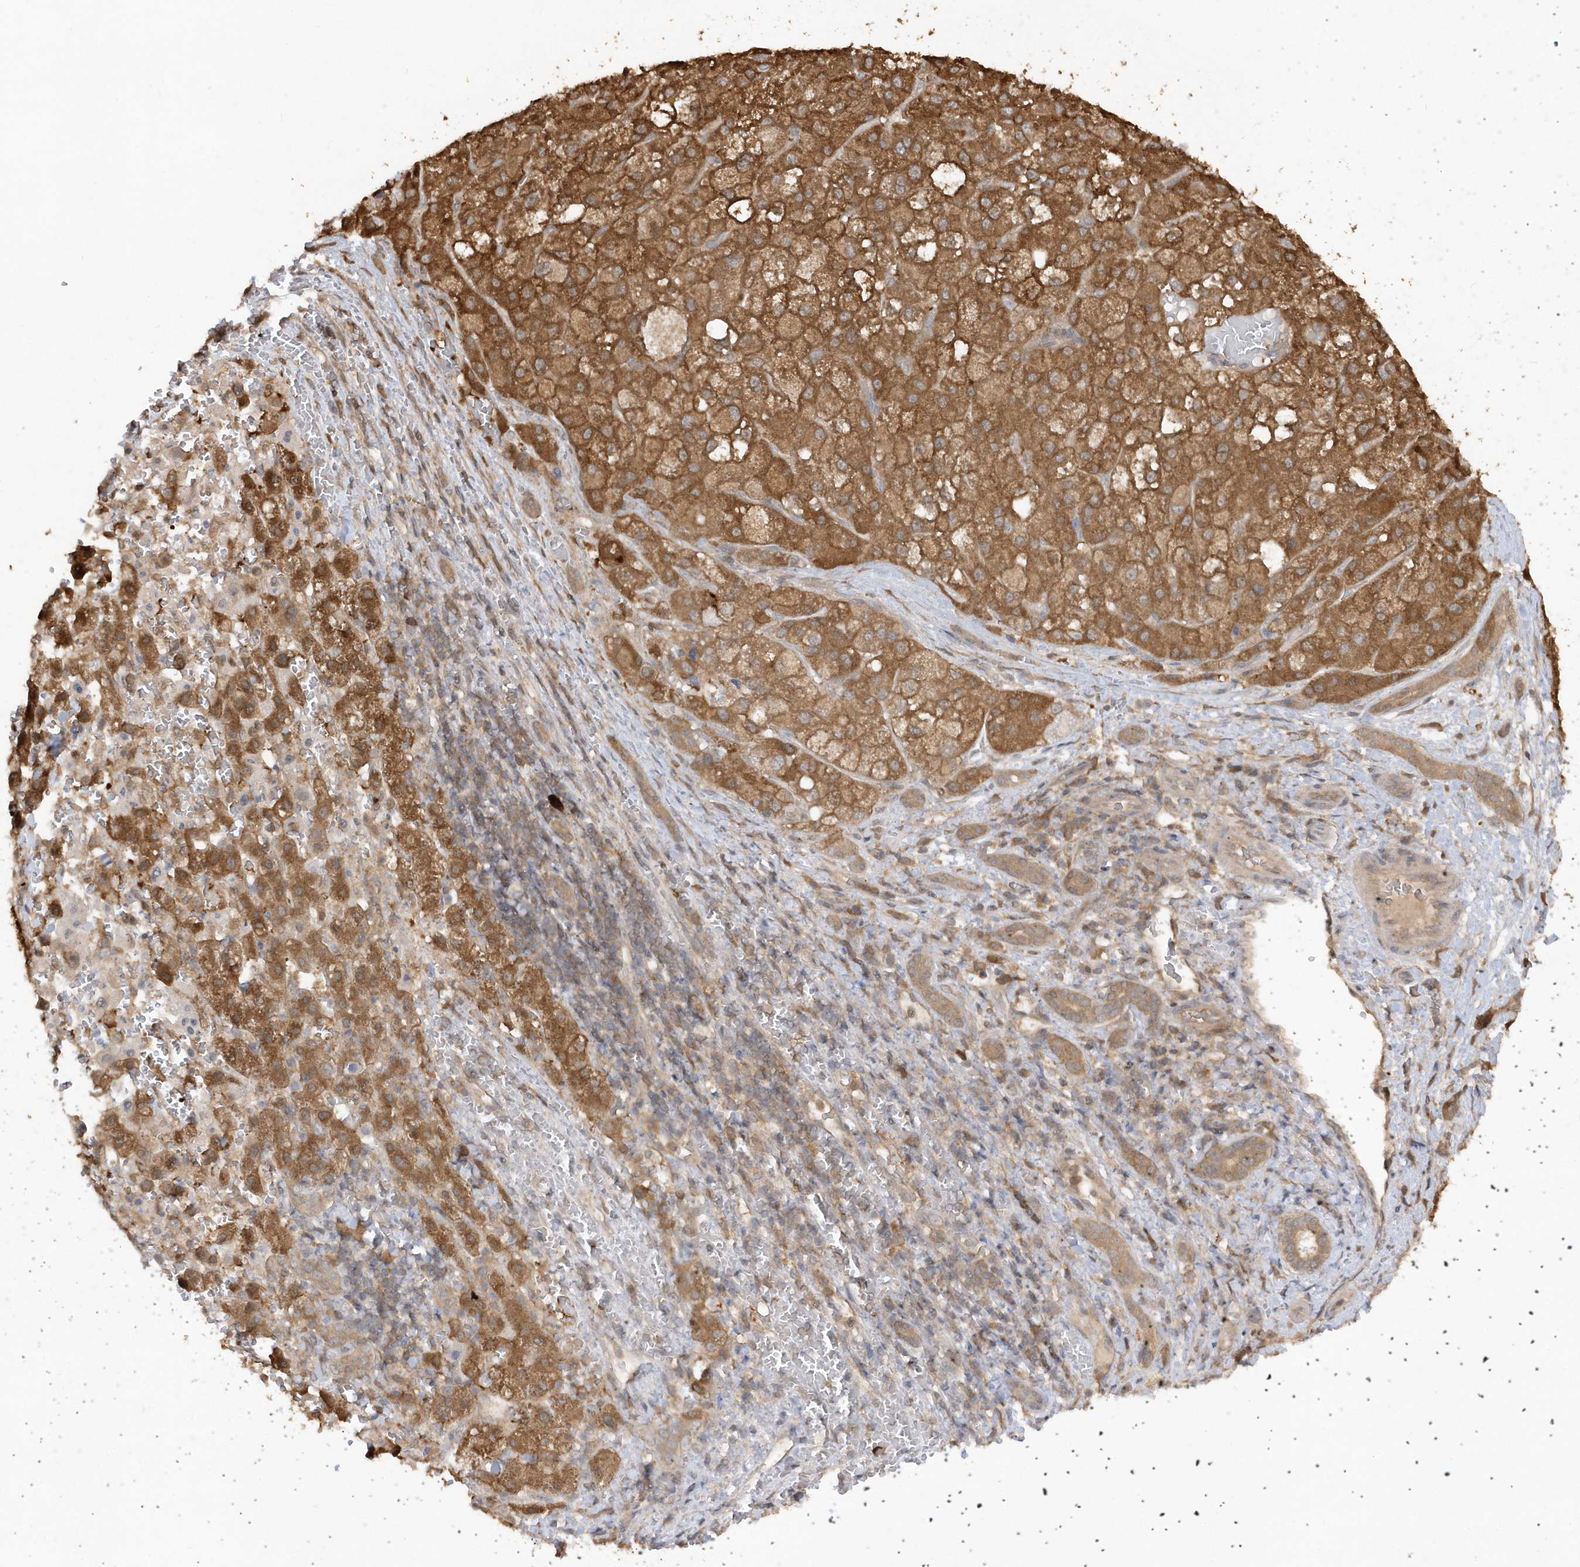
{"staining": {"intensity": "moderate", "quantity": ">75%", "location": "cytoplasmic/membranous"}, "tissue": "liver cancer", "cell_type": "Tumor cells", "image_type": "cancer", "snomed": [{"axis": "morphology", "description": "Carcinoma, Hepatocellular, NOS"}, {"axis": "topography", "description": "Liver"}], "caption": "An immunohistochemistry (IHC) photomicrograph of neoplastic tissue is shown. Protein staining in brown shows moderate cytoplasmic/membranous positivity in liver hepatocellular carcinoma within tumor cells.", "gene": "RPE", "patient": {"sex": "male", "age": 57}}